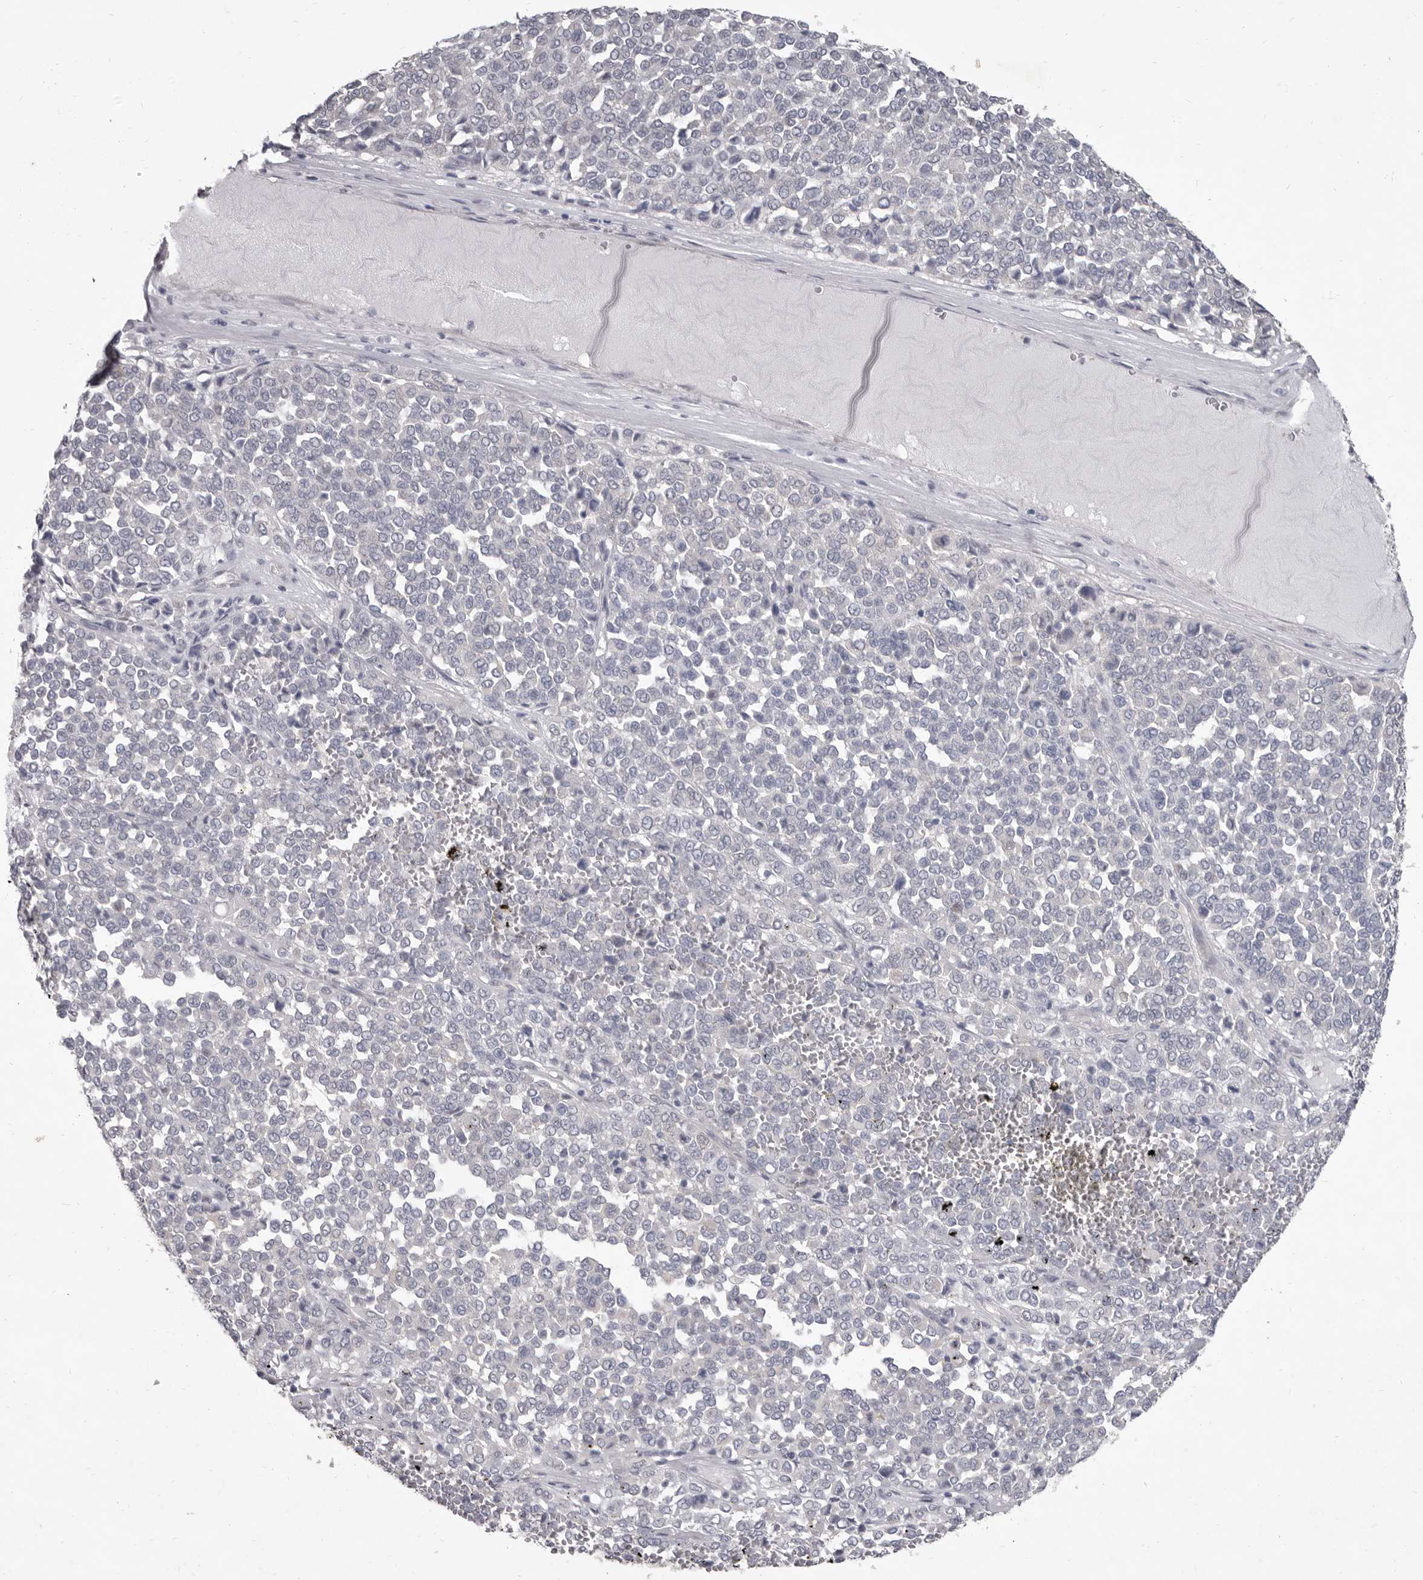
{"staining": {"intensity": "negative", "quantity": "none", "location": "none"}, "tissue": "melanoma", "cell_type": "Tumor cells", "image_type": "cancer", "snomed": [{"axis": "morphology", "description": "Malignant melanoma, Metastatic site"}, {"axis": "topography", "description": "Pancreas"}], "caption": "Tumor cells show no significant protein staining in malignant melanoma (metastatic site).", "gene": "GSK3B", "patient": {"sex": "female", "age": 30}}